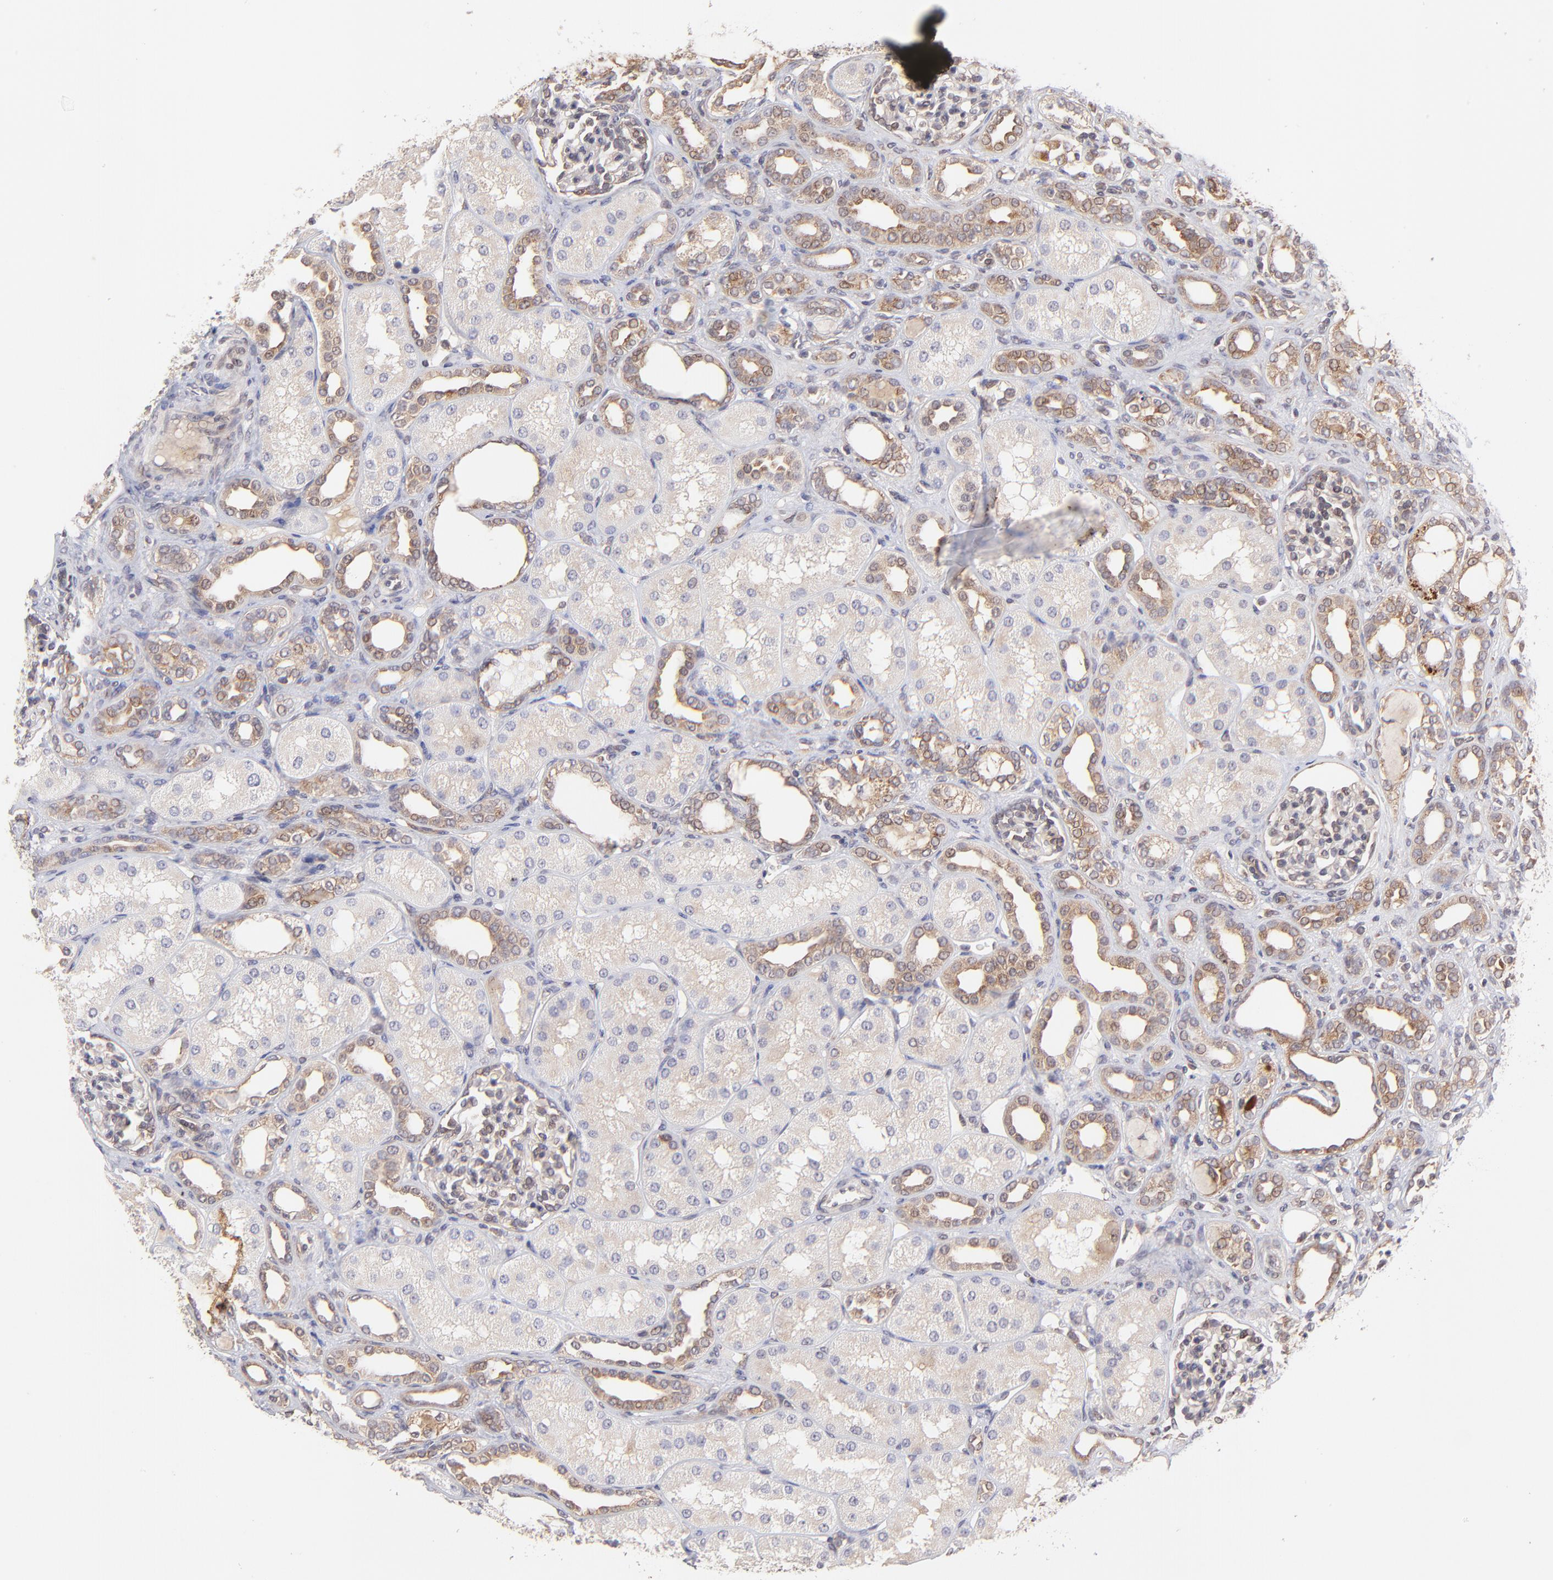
{"staining": {"intensity": "moderate", "quantity": "25%-75%", "location": "cytoplasmic/membranous"}, "tissue": "kidney", "cell_type": "Cells in glomeruli", "image_type": "normal", "snomed": [{"axis": "morphology", "description": "Normal tissue, NOS"}, {"axis": "topography", "description": "Kidney"}], "caption": "Kidney stained for a protein shows moderate cytoplasmic/membranous positivity in cells in glomeruli.", "gene": "TNRC6B", "patient": {"sex": "male", "age": 7}}